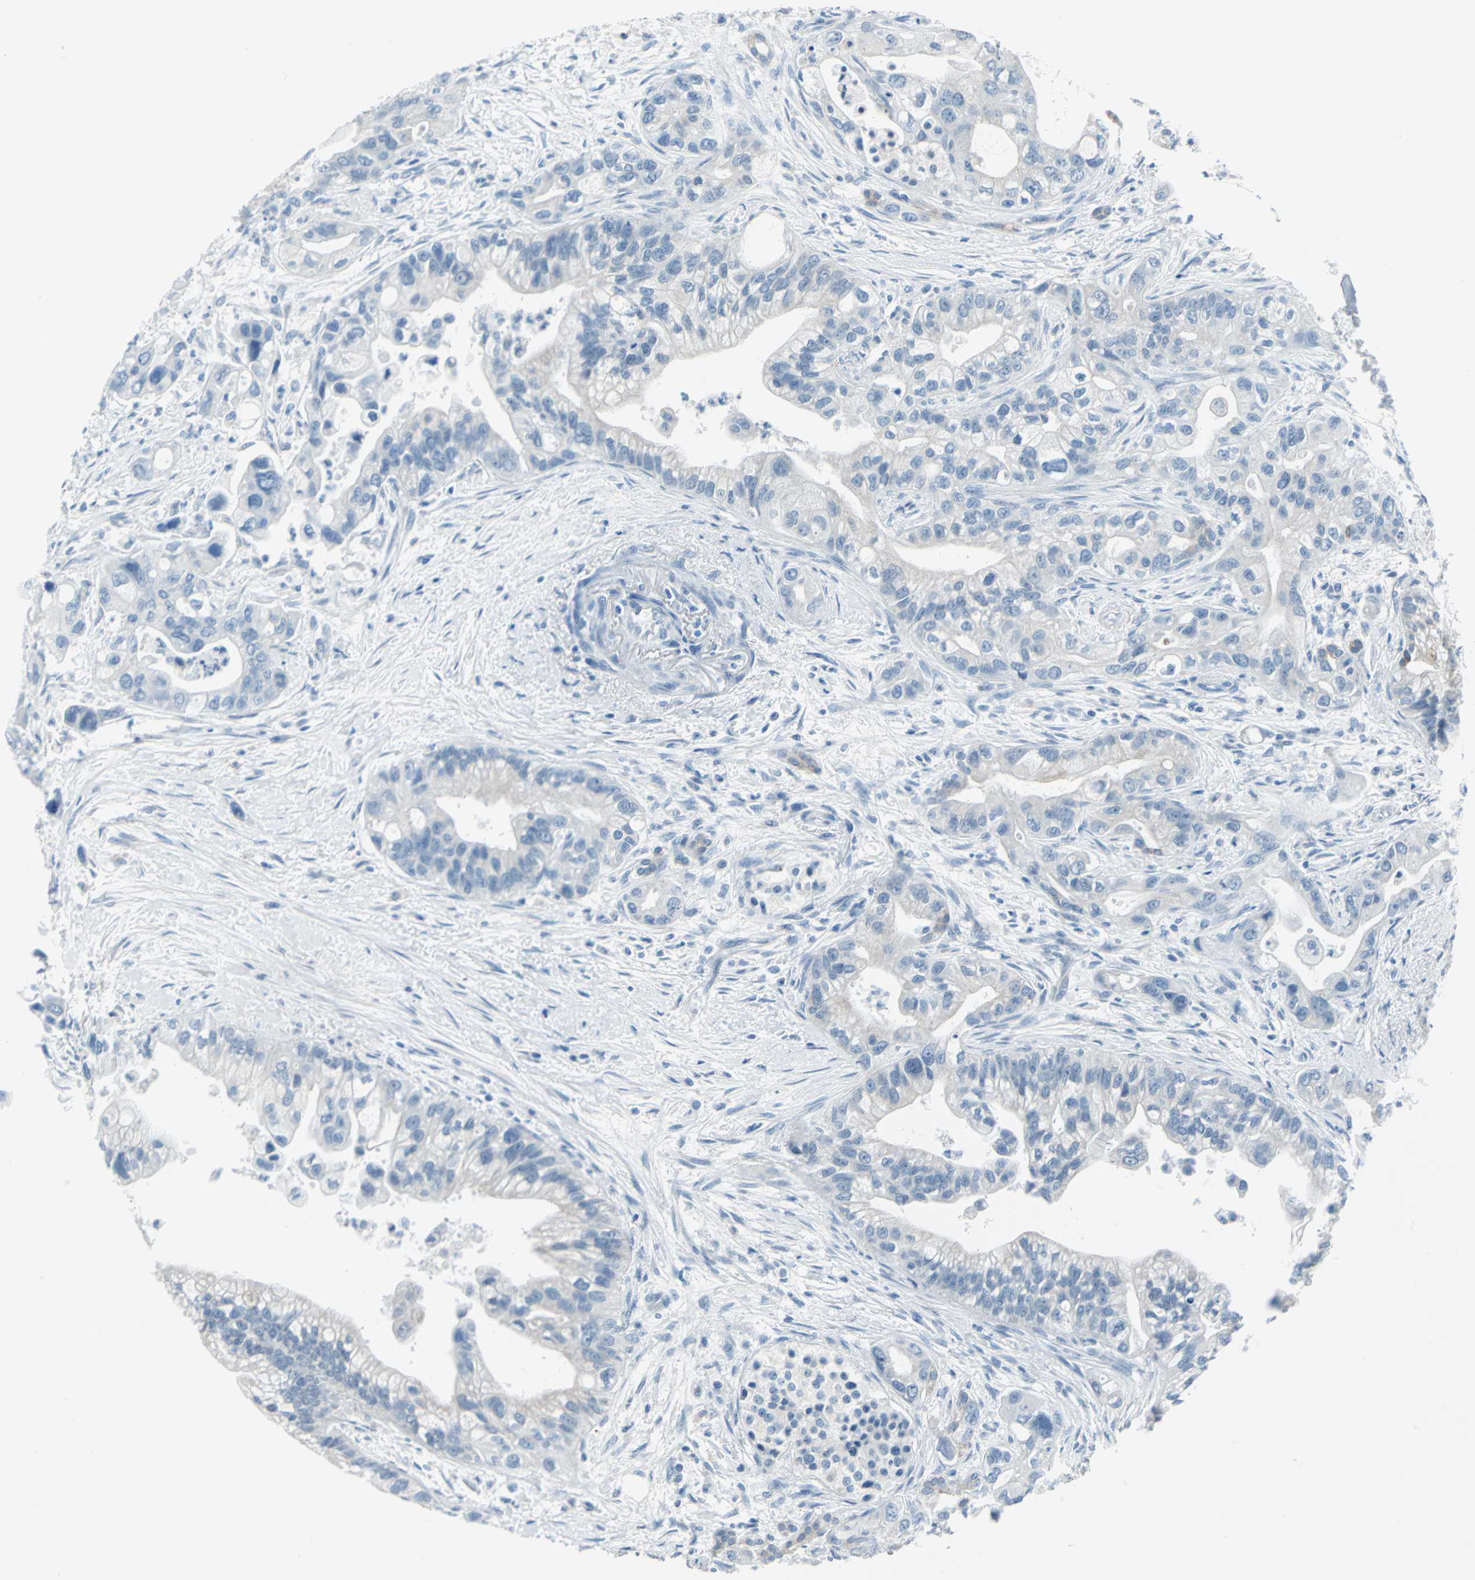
{"staining": {"intensity": "negative", "quantity": "none", "location": "none"}, "tissue": "pancreatic cancer", "cell_type": "Tumor cells", "image_type": "cancer", "snomed": [{"axis": "morphology", "description": "Adenocarcinoma, NOS"}, {"axis": "topography", "description": "Pancreas"}], "caption": "IHC of pancreatic cancer (adenocarcinoma) reveals no expression in tumor cells. (Immunohistochemistry (ihc), brightfield microscopy, high magnification).", "gene": "CYB5A", "patient": {"sex": "male", "age": 70}}